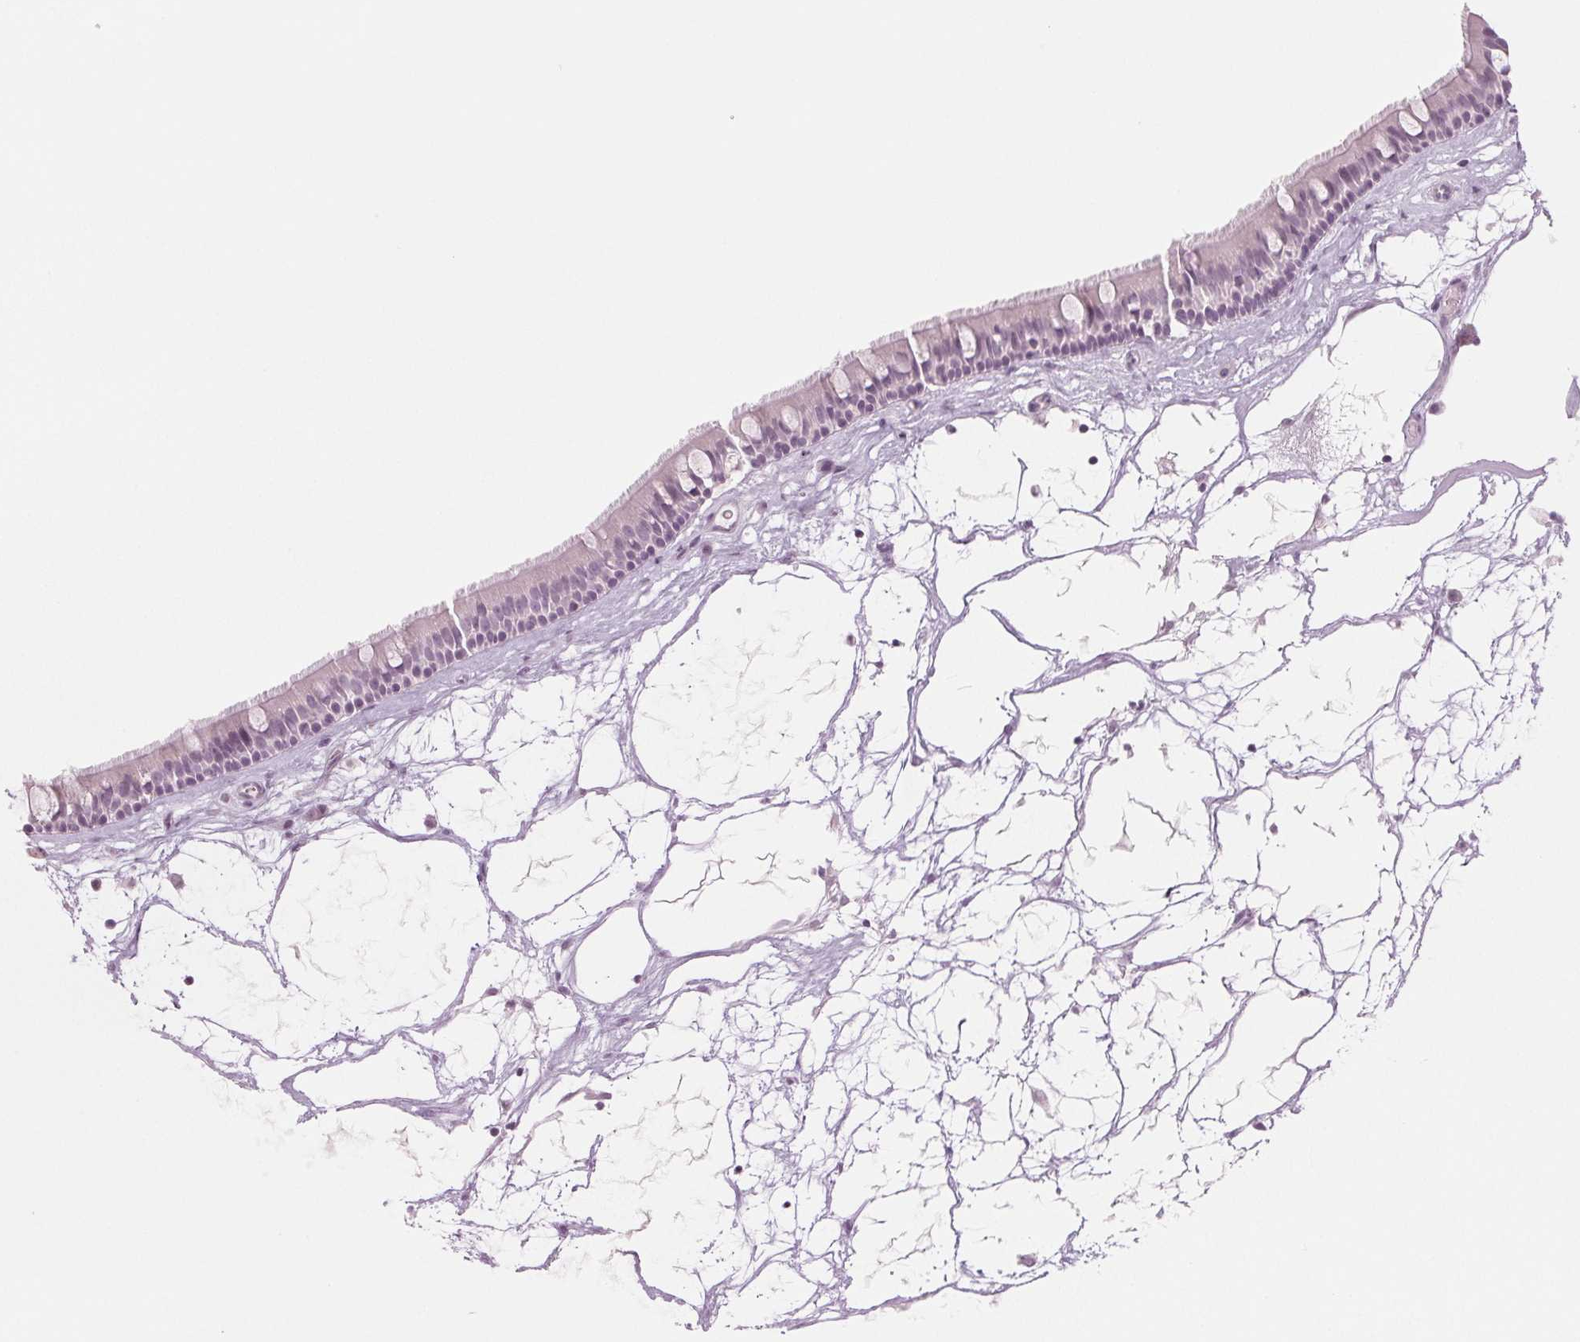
{"staining": {"intensity": "negative", "quantity": "none", "location": "none"}, "tissue": "nasopharynx", "cell_type": "Respiratory epithelial cells", "image_type": "normal", "snomed": [{"axis": "morphology", "description": "Normal tissue, NOS"}, {"axis": "topography", "description": "Nasopharynx"}], "caption": "The immunohistochemistry (IHC) histopathology image has no significant staining in respiratory epithelial cells of nasopharynx.", "gene": "EHHADH", "patient": {"sex": "male", "age": 68}}